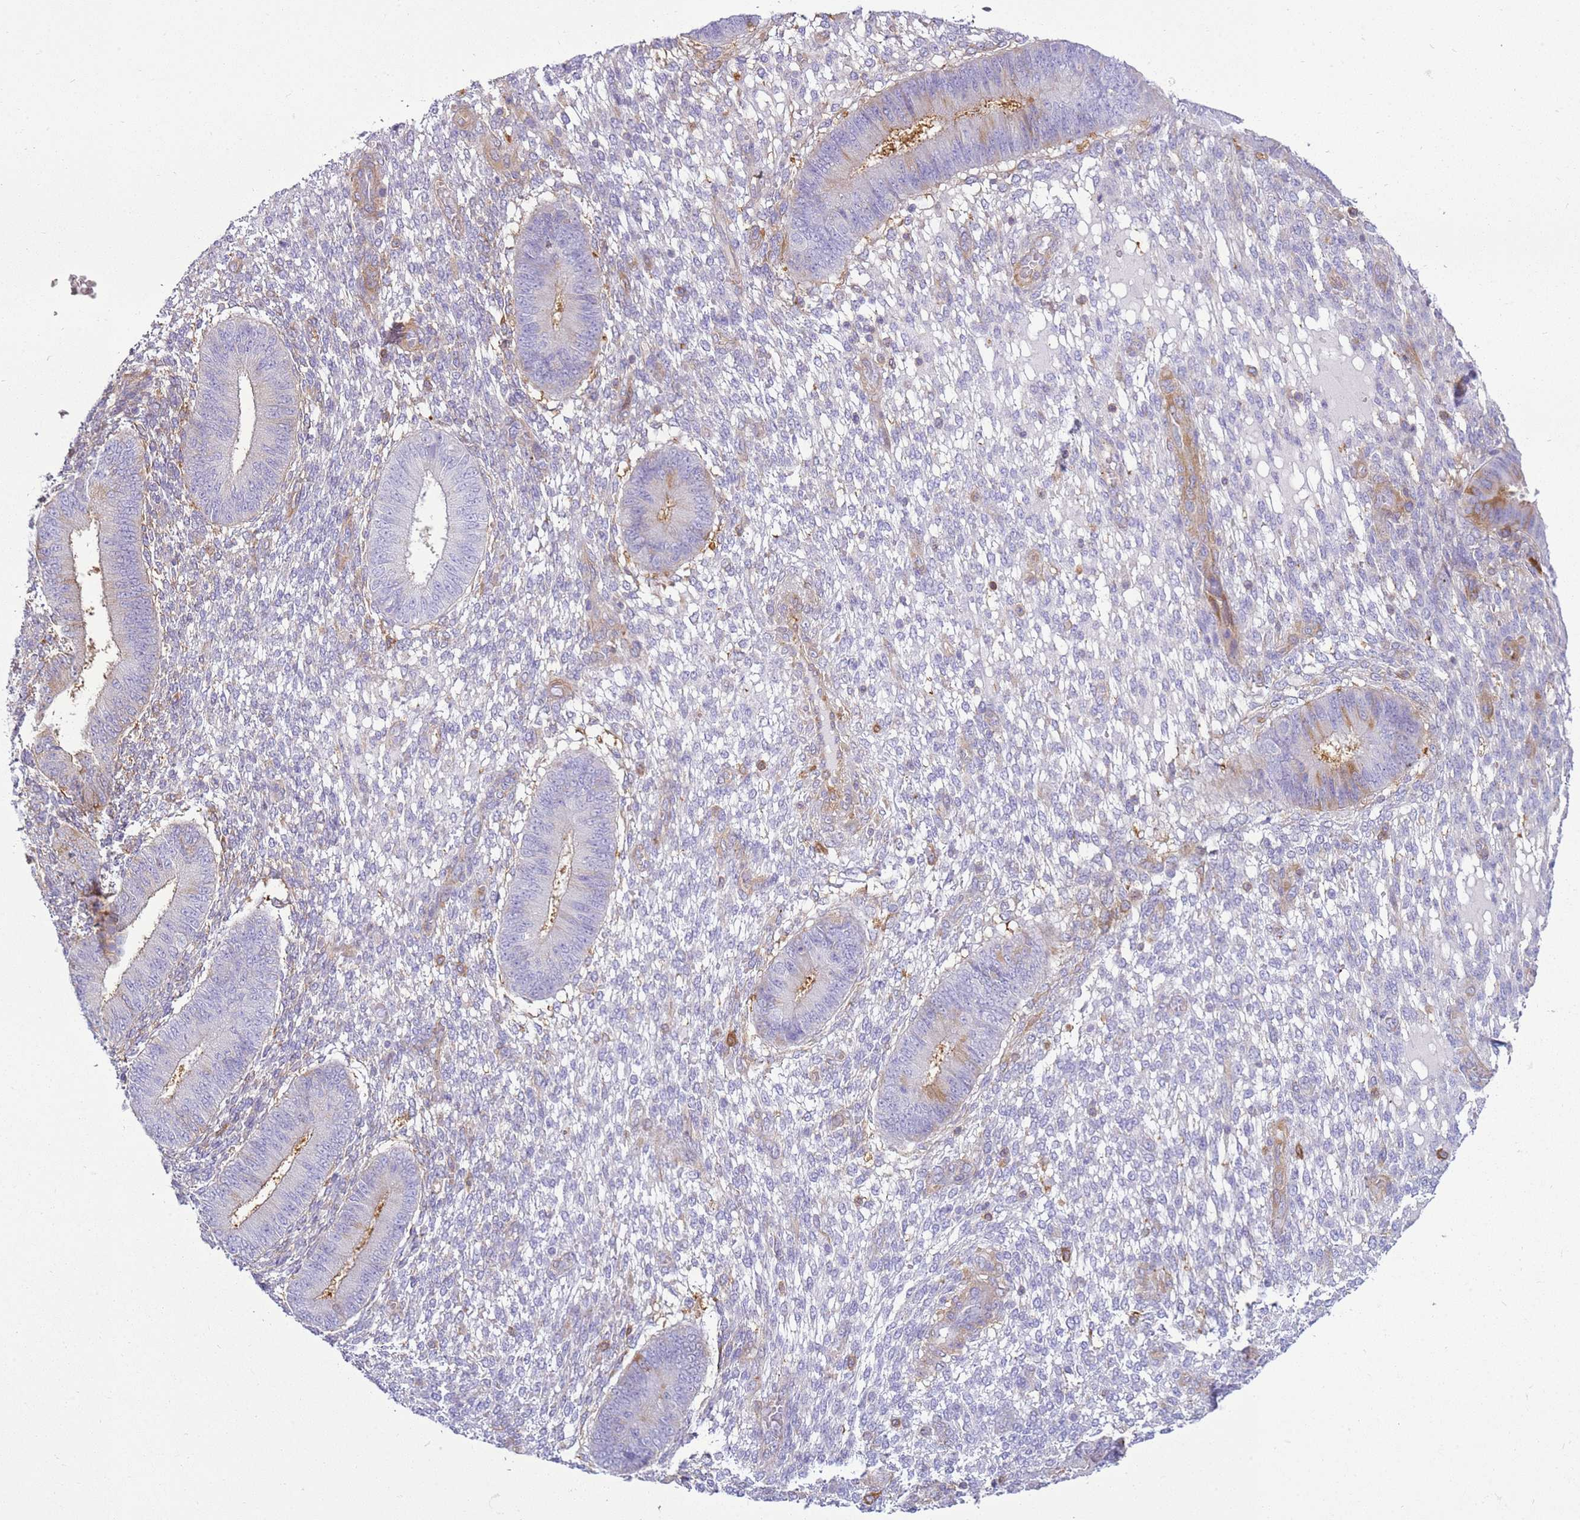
{"staining": {"intensity": "moderate", "quantity": "25%-75%", "location": "cytoplasmic/membranous"}, "tissue": "endometrium", "cell_type": "Cells in endometrial stroma", "image_type": "normal", "snomed": [{"axis": "morphology", "description": "Normal tissue, NOS"}, {"axis": "topography", "description": "Endometrium"}], "caption": "This is a photomicrograph of immunohistochemistry (IHC) staining of benign endometrium, which shows moderate staining in the cytoplasmic/membranous of cells in endometrial stroma.", "gene": "SNX21", "patient": {"sex": "female", "age": 49}}